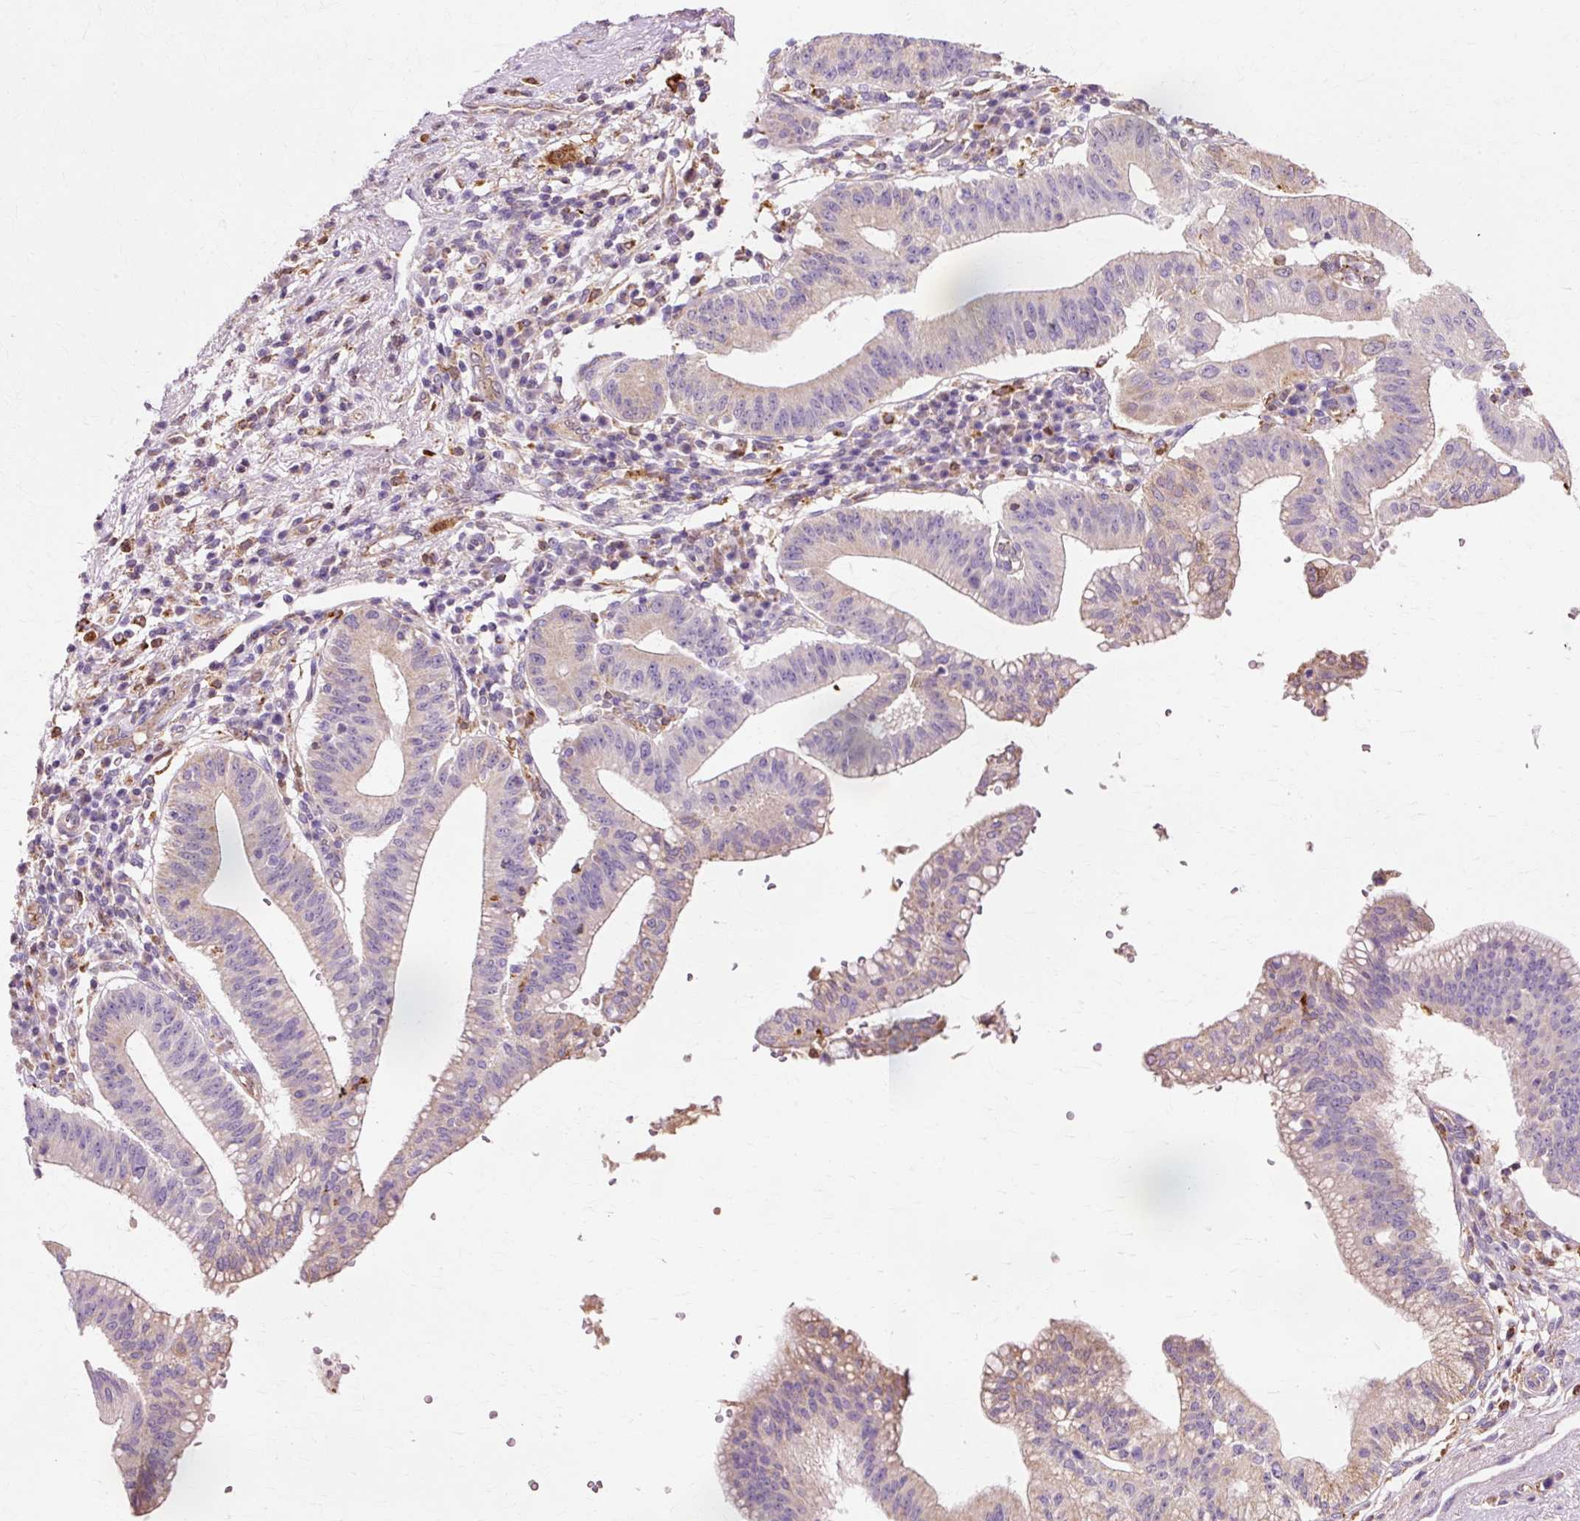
{"staining": {"intensity": "moderate", "quantity": "<25%", "location": "cytoplasmic/membranous"}, "tissue": "pancreatic cancer", "cell_type": "Tumor cells", "image_type": "cancer", "snomed": [{"axis": "morphology", "description": "Adenocarcinoma, NOS"}, {"axis": "topography", "description": "Pancreas"}], "caption": "An image showing moderate cytoplasmic/membranous staining in approximately <25% of tumor cells in pancreatic cancer, as visualized by brown immunohistochemical staining.", "gene": "GPX1", "patient": {"sex": "male", "age": 68}}